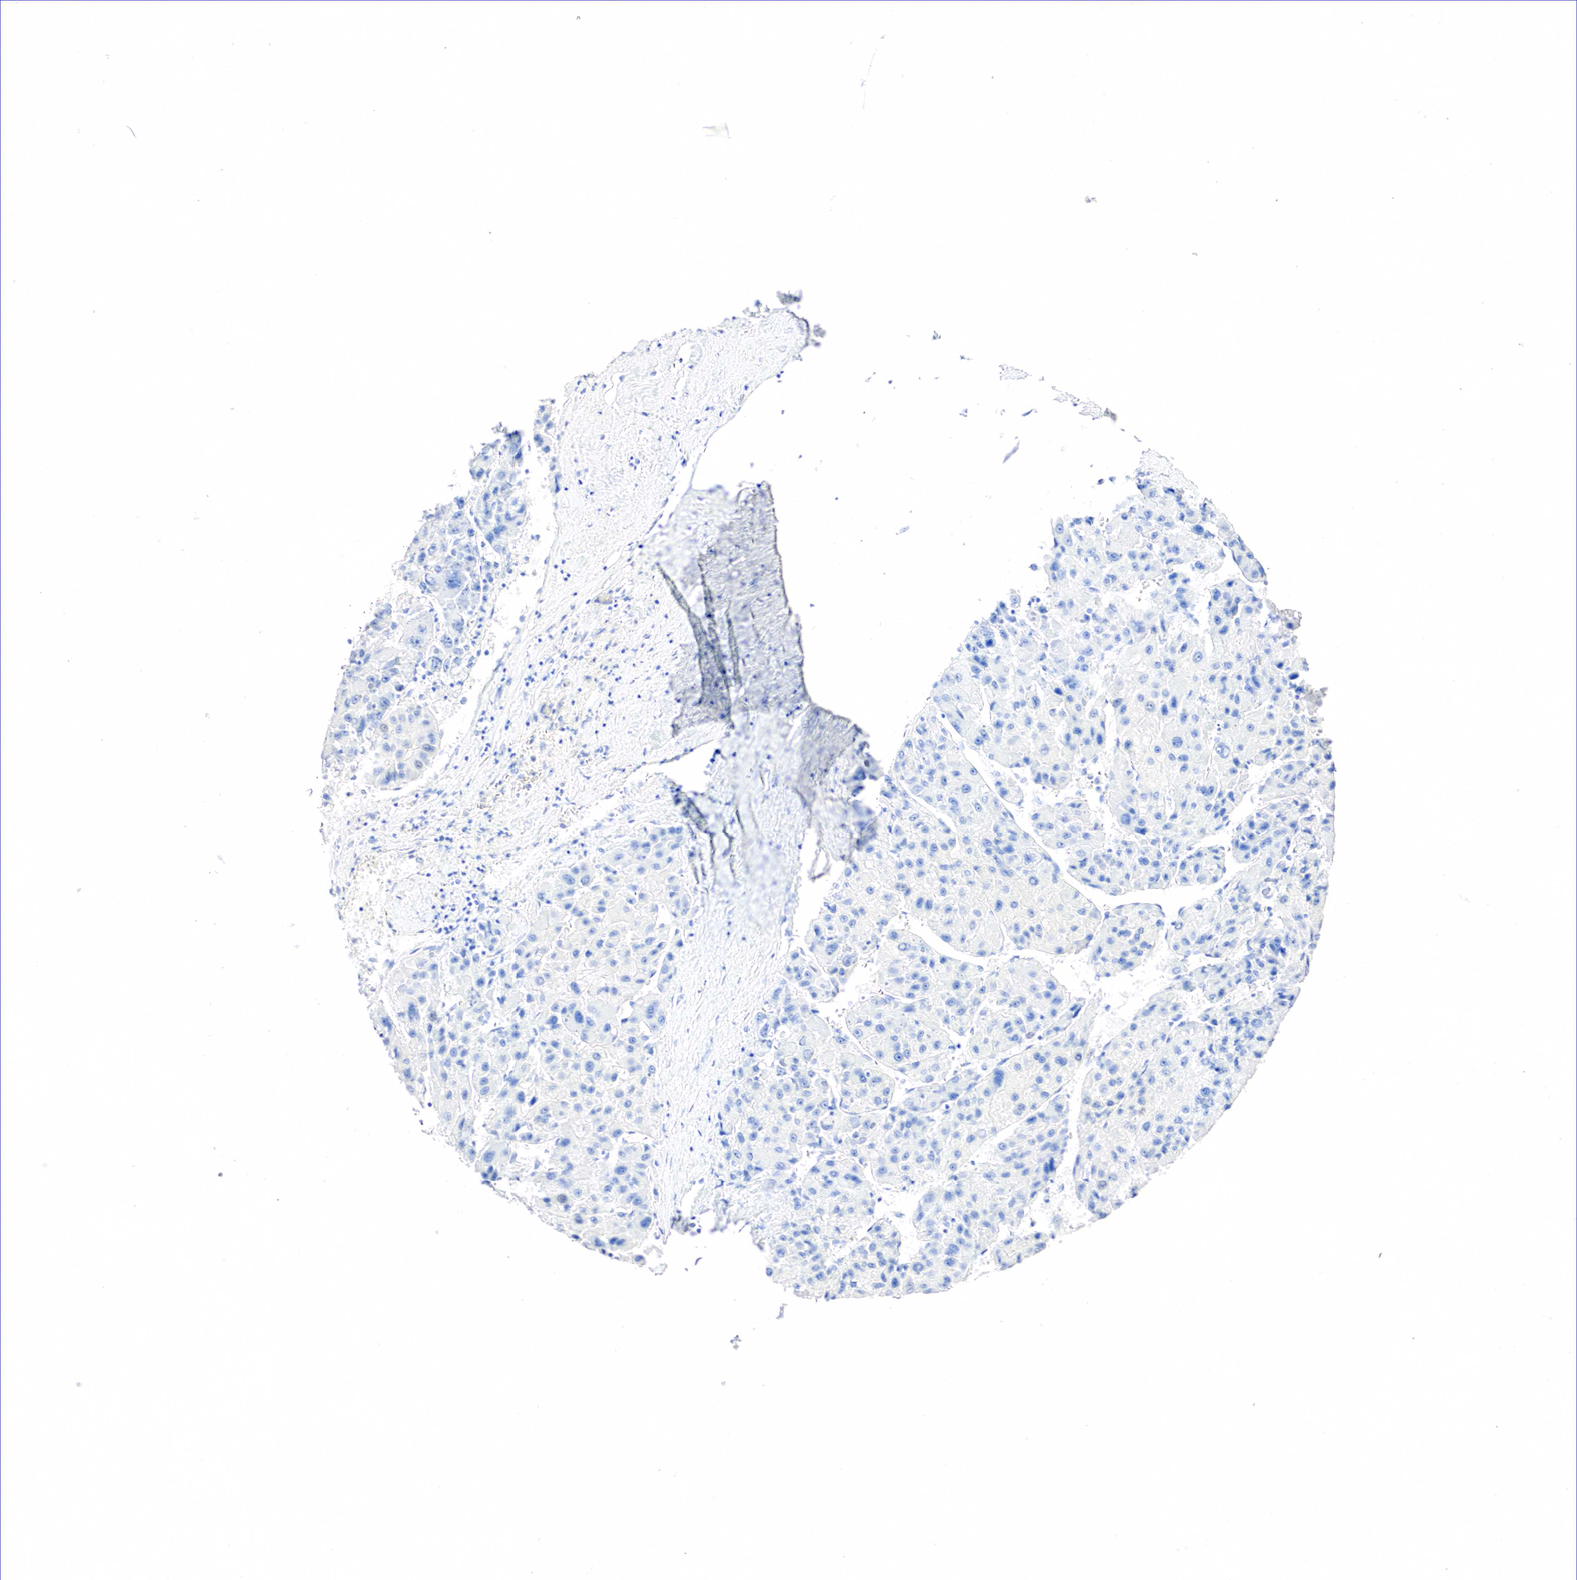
{"staining": {"intensity": "negative", "quantity": "none", "location": "none"}, "tissue": "liver cancer", "cell_type": "Tumor cells", "image_type": "cancer", "snomed": [{"axis": "morphology", "description": "Carcinoma, Hepatocellular, NOS"}, {"axis": "topography", "description": "Liver"}], "caption": "There is no significant expression in tumor cells of liver hepatocellular carcinoma. (Stains: DAB IHC with hematoxylin counter stain, Microscopy: brightfield microscopy at high magnification).", "gene": "SST", "patient": {"sex": "male", "age": 64}}